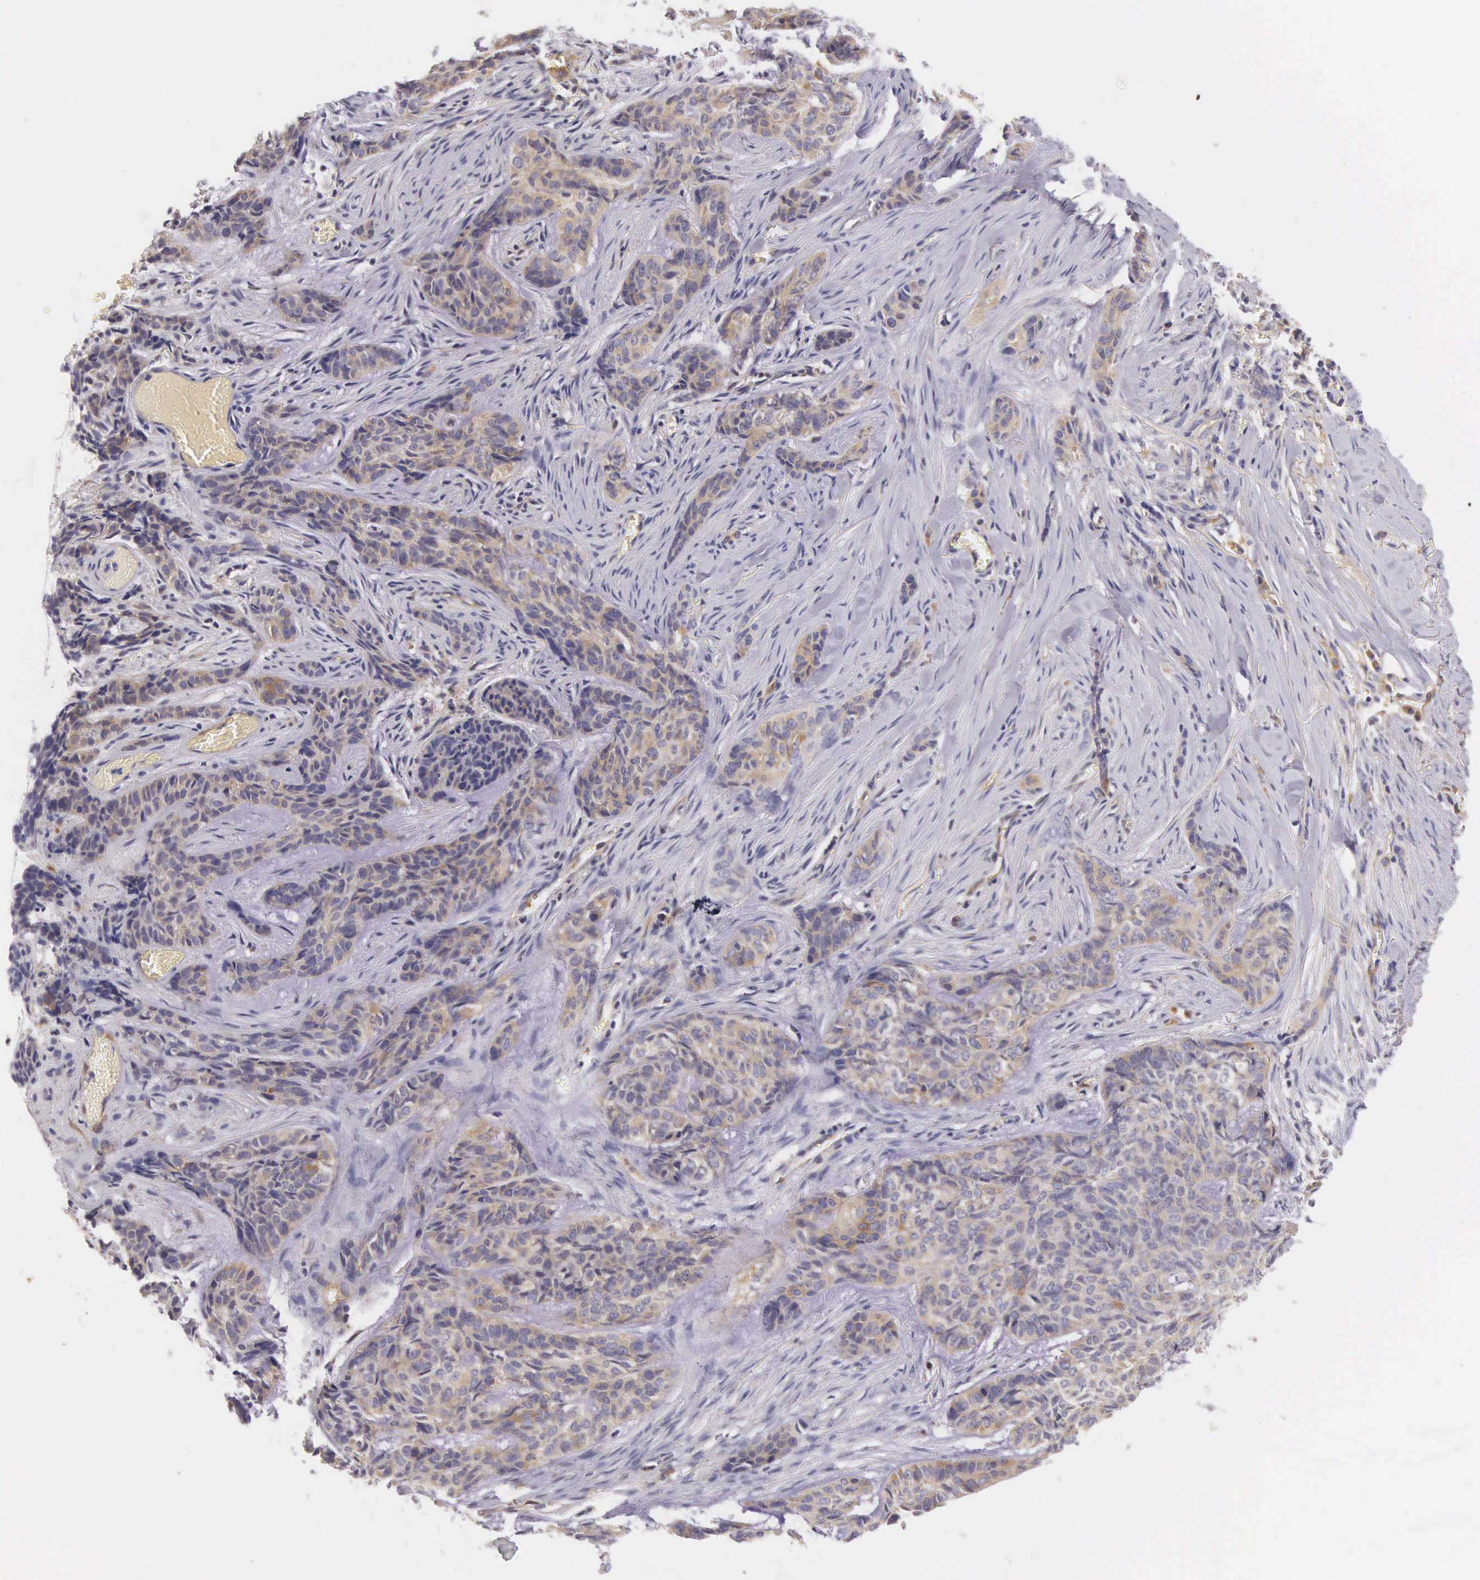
{"staining": {"intensity": "weak", "quantity": "25%-75%", "location": "cytoplasmic/membranous"}, "tissue": "skin cancer", "cell_type": "Tumor cells", "image_type": "cancer", "snomed": [{"axis": "morphology", "description": "Normal tissue, NOS"}, {"axis": "morphology", "description": "Basal cell carcinoma"}, {"axis": "topography", "description": "Skin"}], "caption": "Skin basal cell carcinoma stained with a protein marker demonstrates weak staining in tumor cells.", "gene": "OSBPL3", "patient": {"sex": "female", "age": 65}}